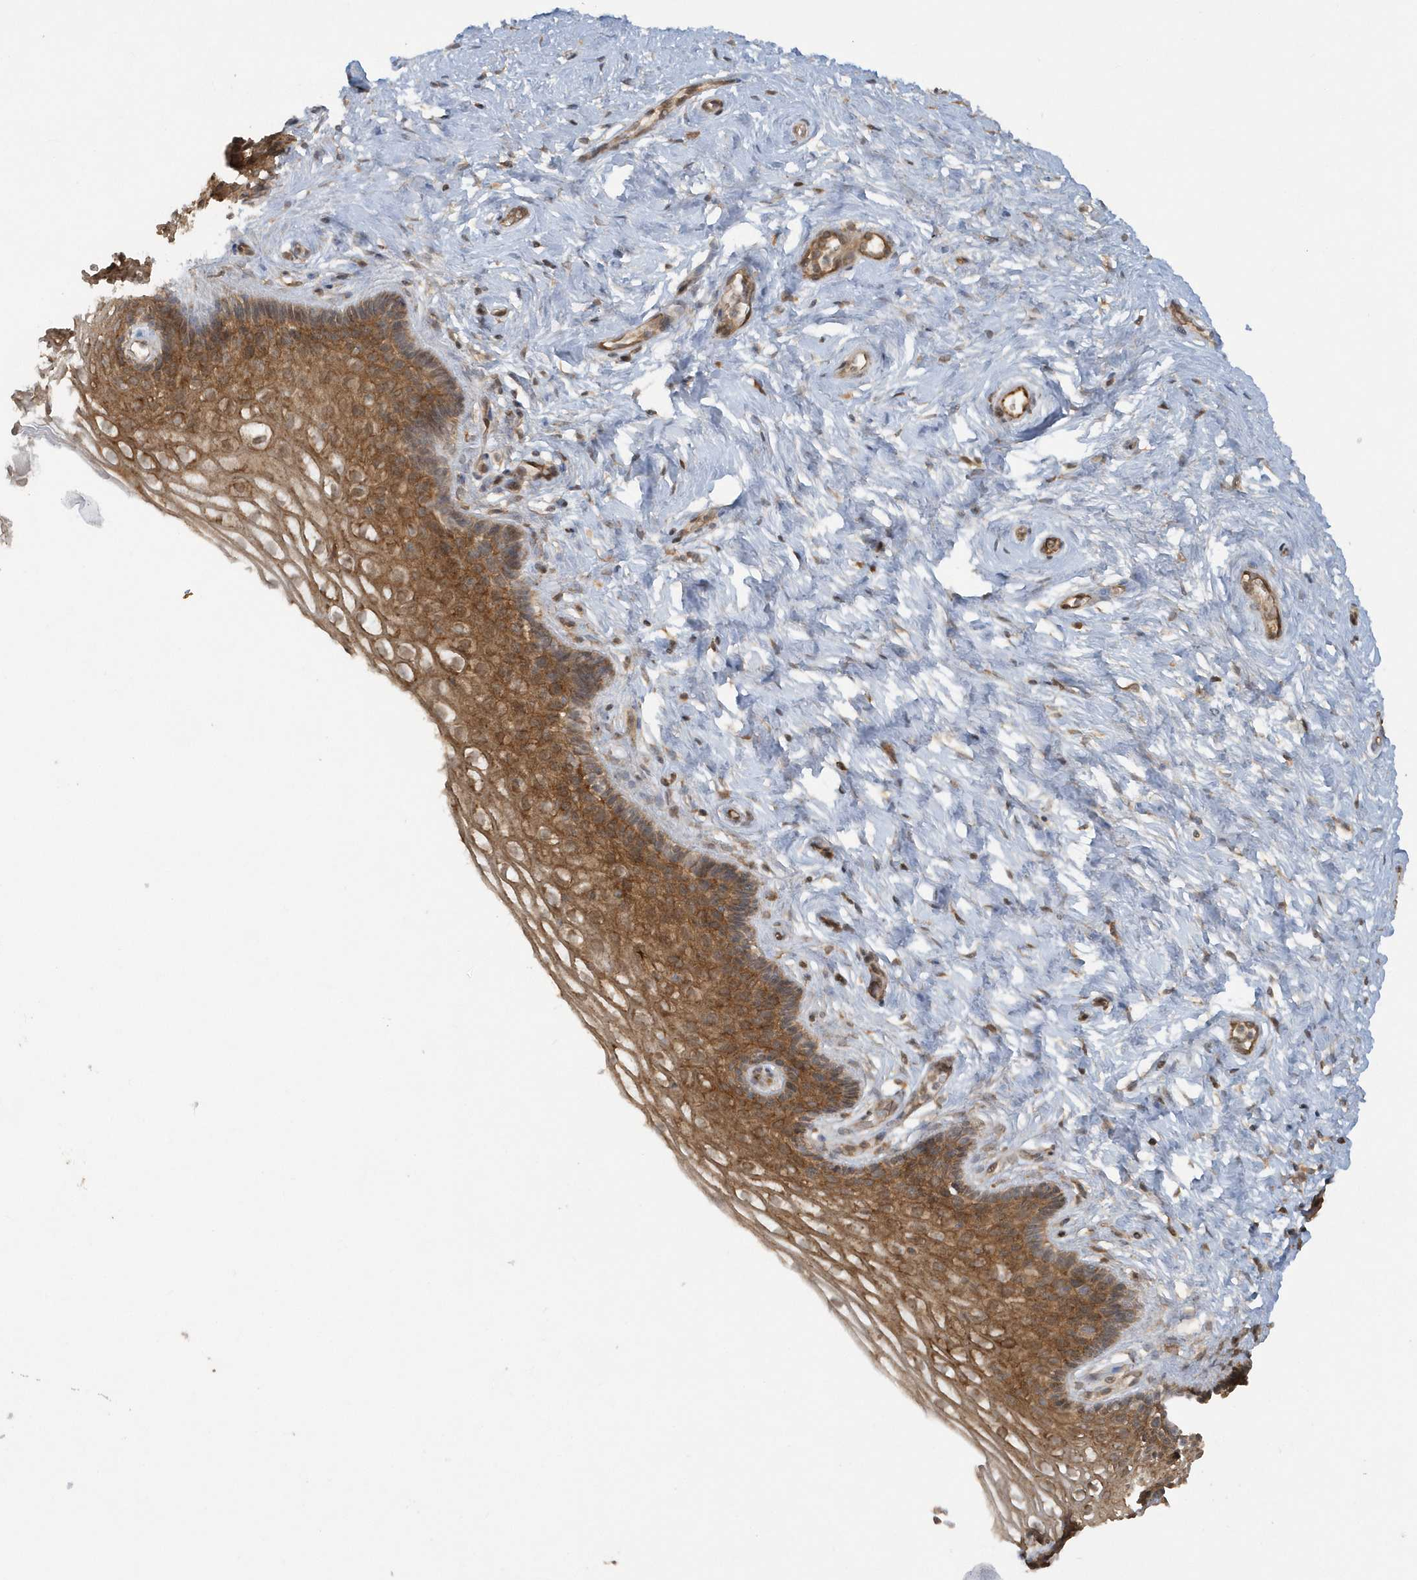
{"staining": {"intensity": "moderate", "quantity": ">75%", "location": "cytoplasmic/membranous"}, "tissue": "cervix", "cell_type": "Glandular cells", "image_type": "normal", "snomed": [{"axis": "morphology", "description": "Normal tissue, NOS"}, {"axis": "topography", "description": "Cervix"}], "caption": "This image exhibits IHC staining of normal cervix, with medium moderate cytoplasmic/membranous positivity in approximately >75% of glandular cells.", "gene": "STIM2", "patient": {"sex": "female", "age": 33}}